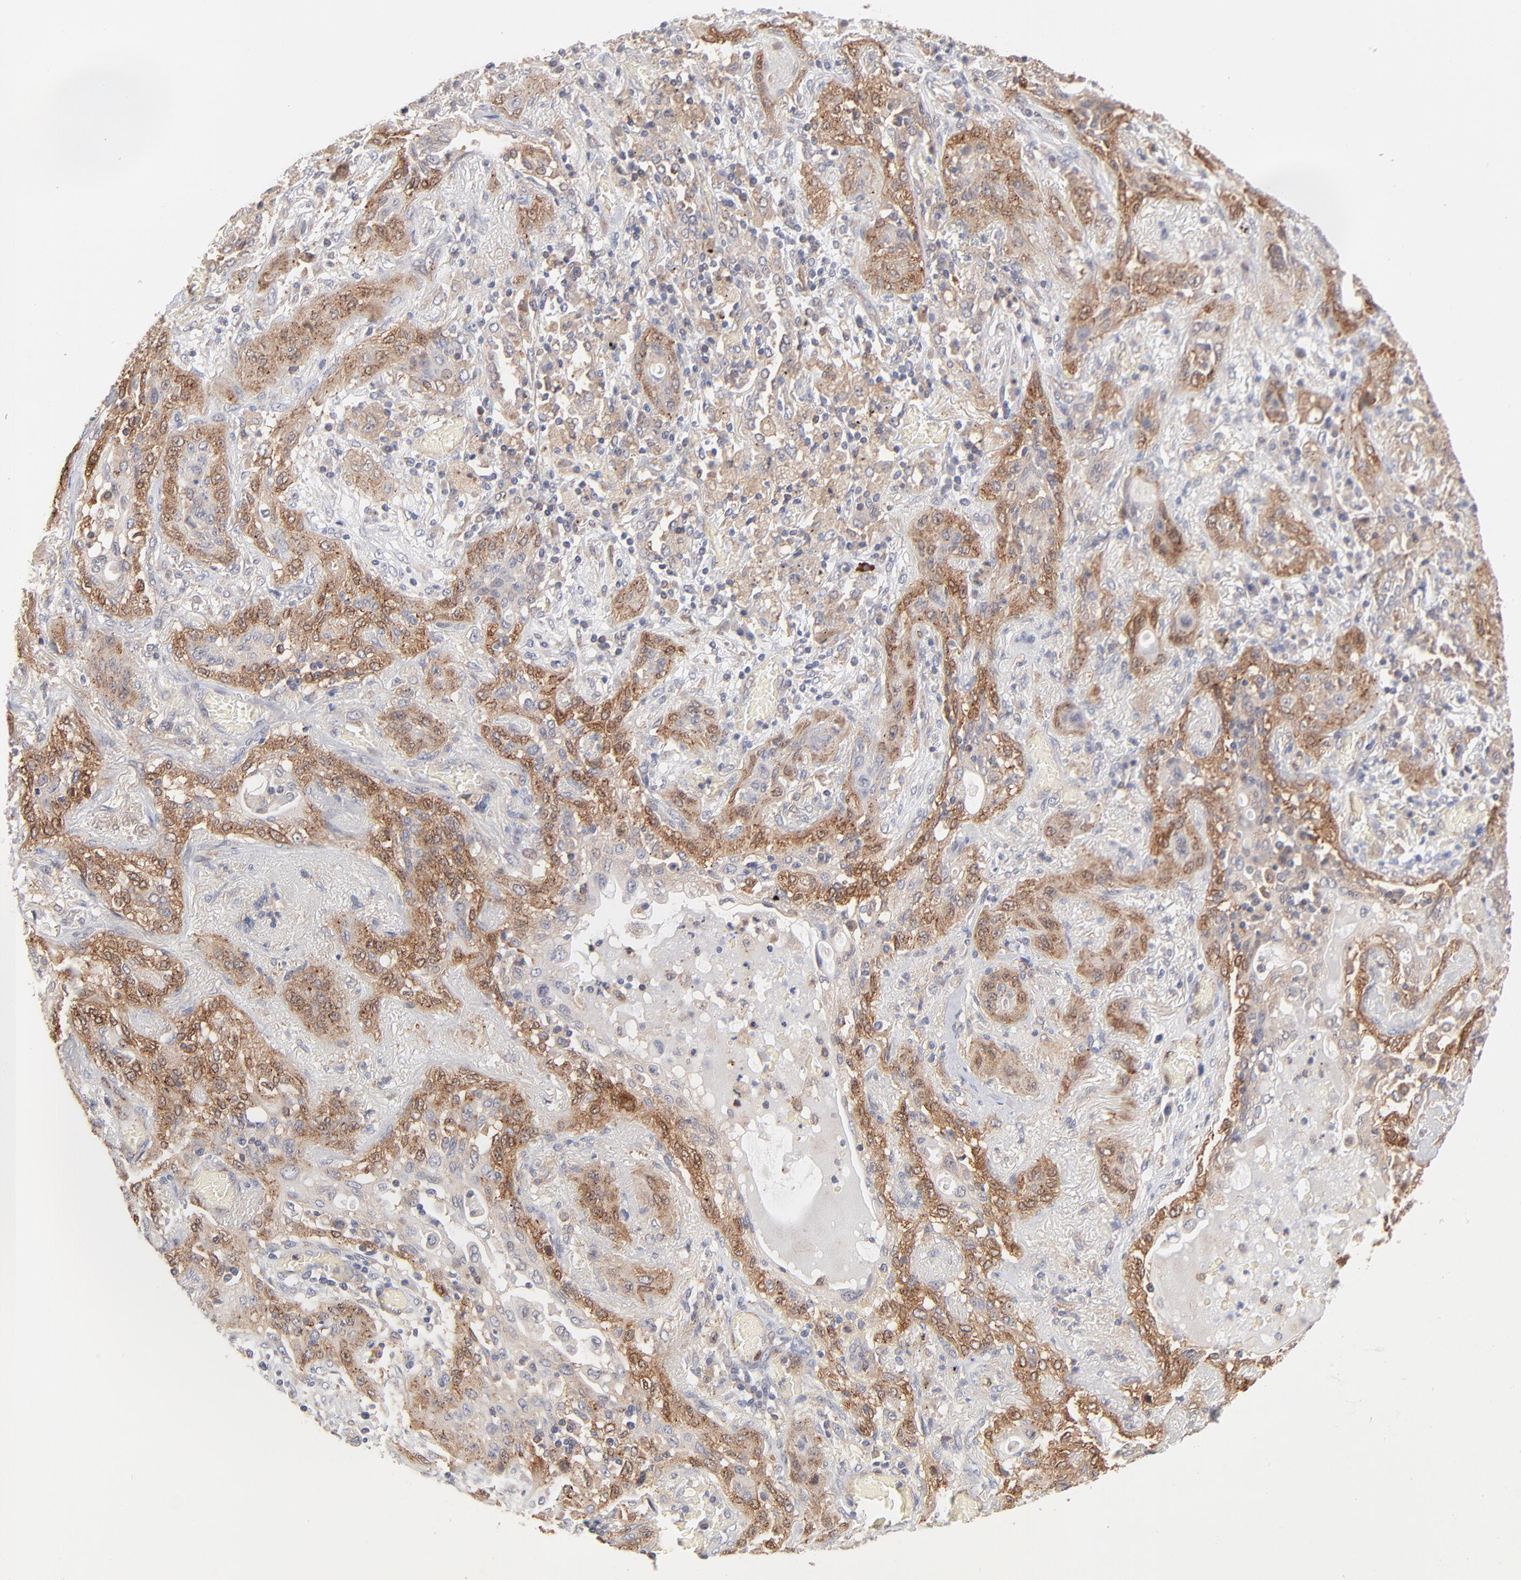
{"staining": {"intensity": "moderate", "quantity": ">75%", "location": "cytoplasmic/membranous"}, "tissue": "lung cancer", "cell_type": "Tumor cells", "image_type": "cancer", "snomed": [{"axis": "morphology", "description": "Squamous cell carcinoma, NOS"}, {"axis": "topography", "description": "Lung"}], "caption": "Moderate cytoplasmic/membranous staining is identified in about >75% of tumor cells in squamous cell carcinoma (lung).", "gene": "IVNS1ABP", "patient": {"sex": "female", "age": 47}}